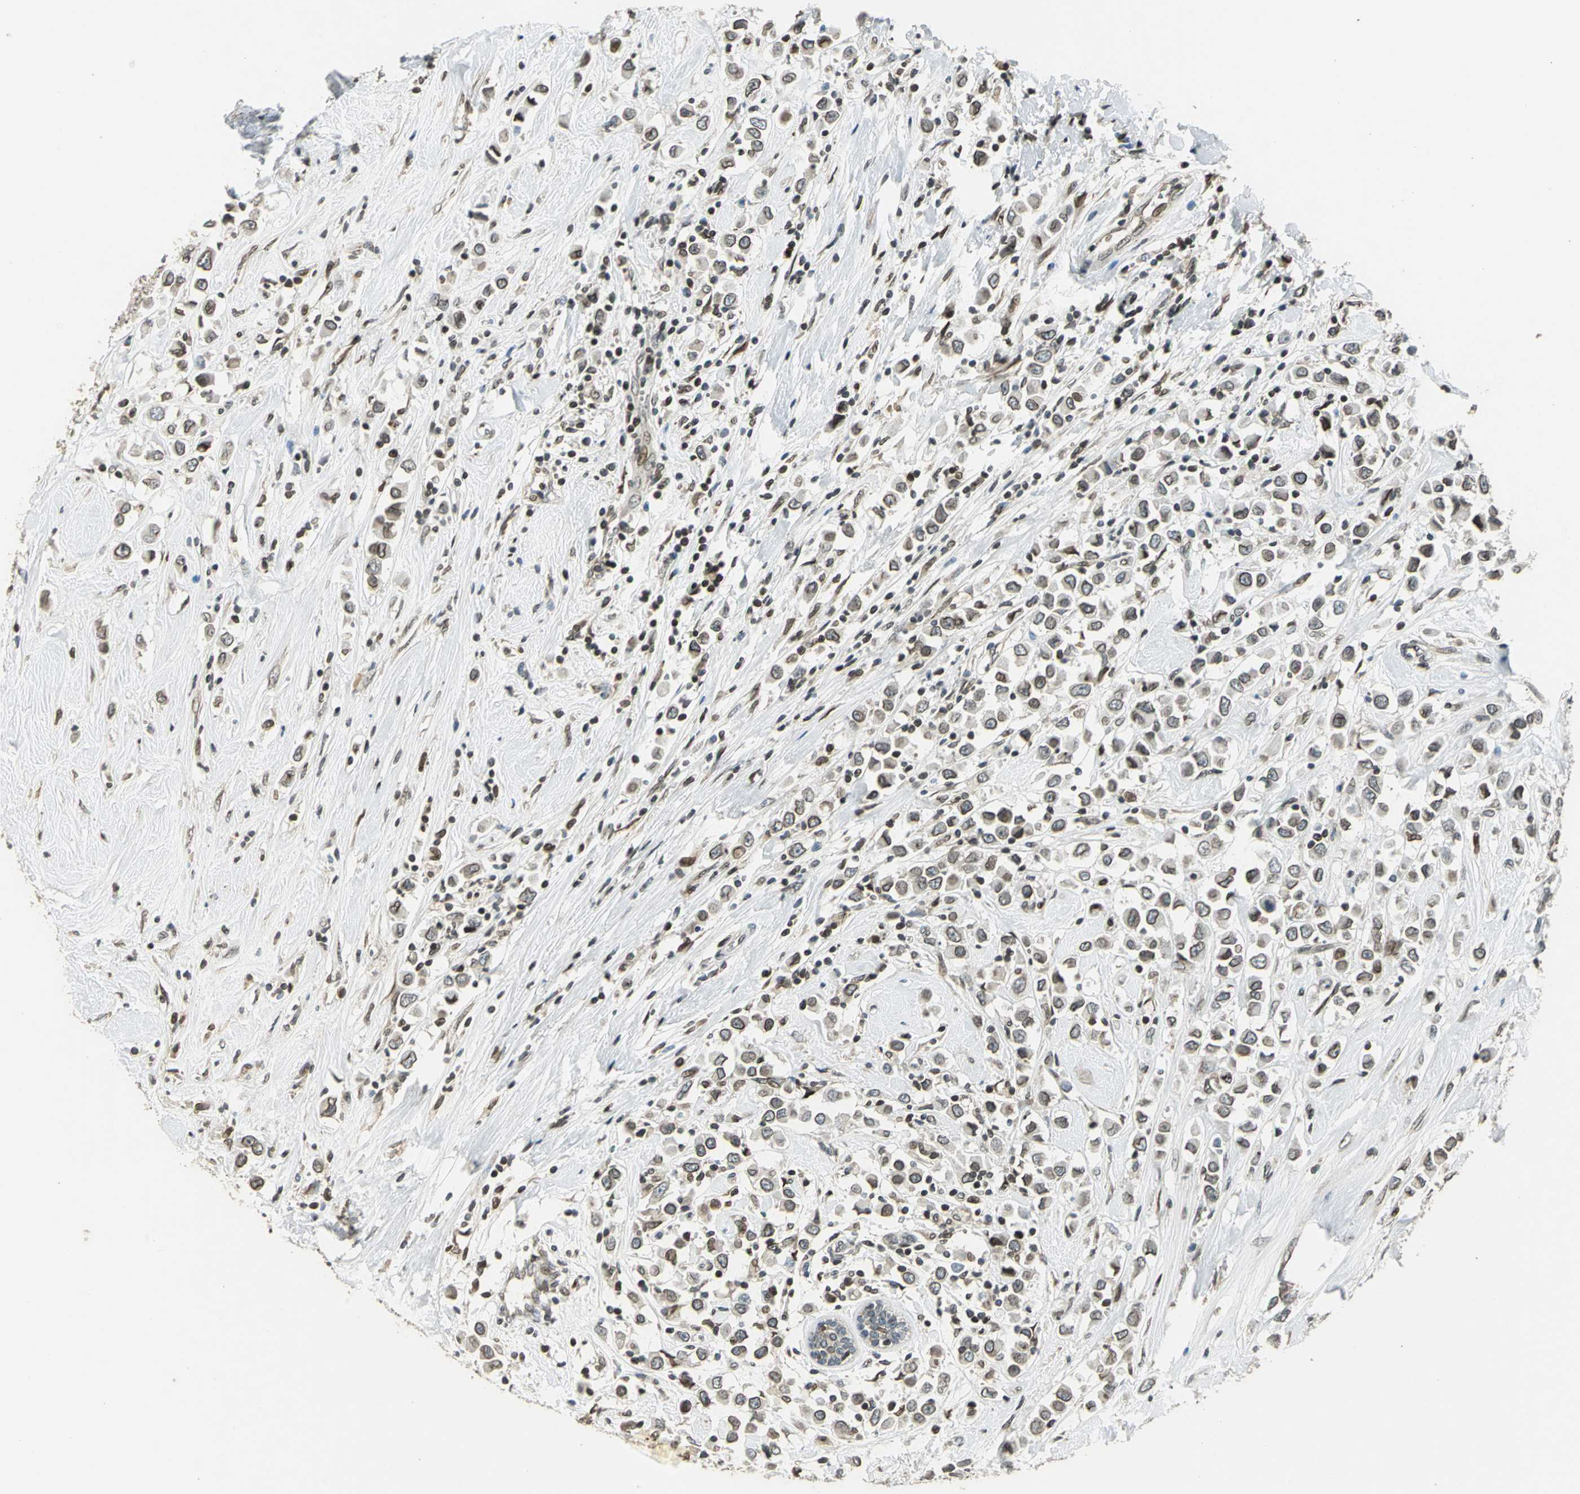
{"staining": {"intensity": "moderate", "quantity": "25%-75%", "location": "cytoplasmic/membranous,nuclear"}, "tissue": "breast cancer", "cell_type": "Tumor cells", "image_type": "cancer", "snomed": [{"axis": "morphology", "description": "Duct carcinoma"}, {"axis": "topography", "description": "Breast"}], "caption": "Immunohistochemistry of breast invasive ductal carcinoma exhibits medium levels of moderate cytoplasmic/membranous and nuclear staining in approximately 25%-75% of tumor cells. (DAB (3,3'-diaminobenzidine) IHC, brown staining for protein, blue staining for nuclei).", "gene": "BRIP1", "patient": {"sex": "female", "age": 61}}